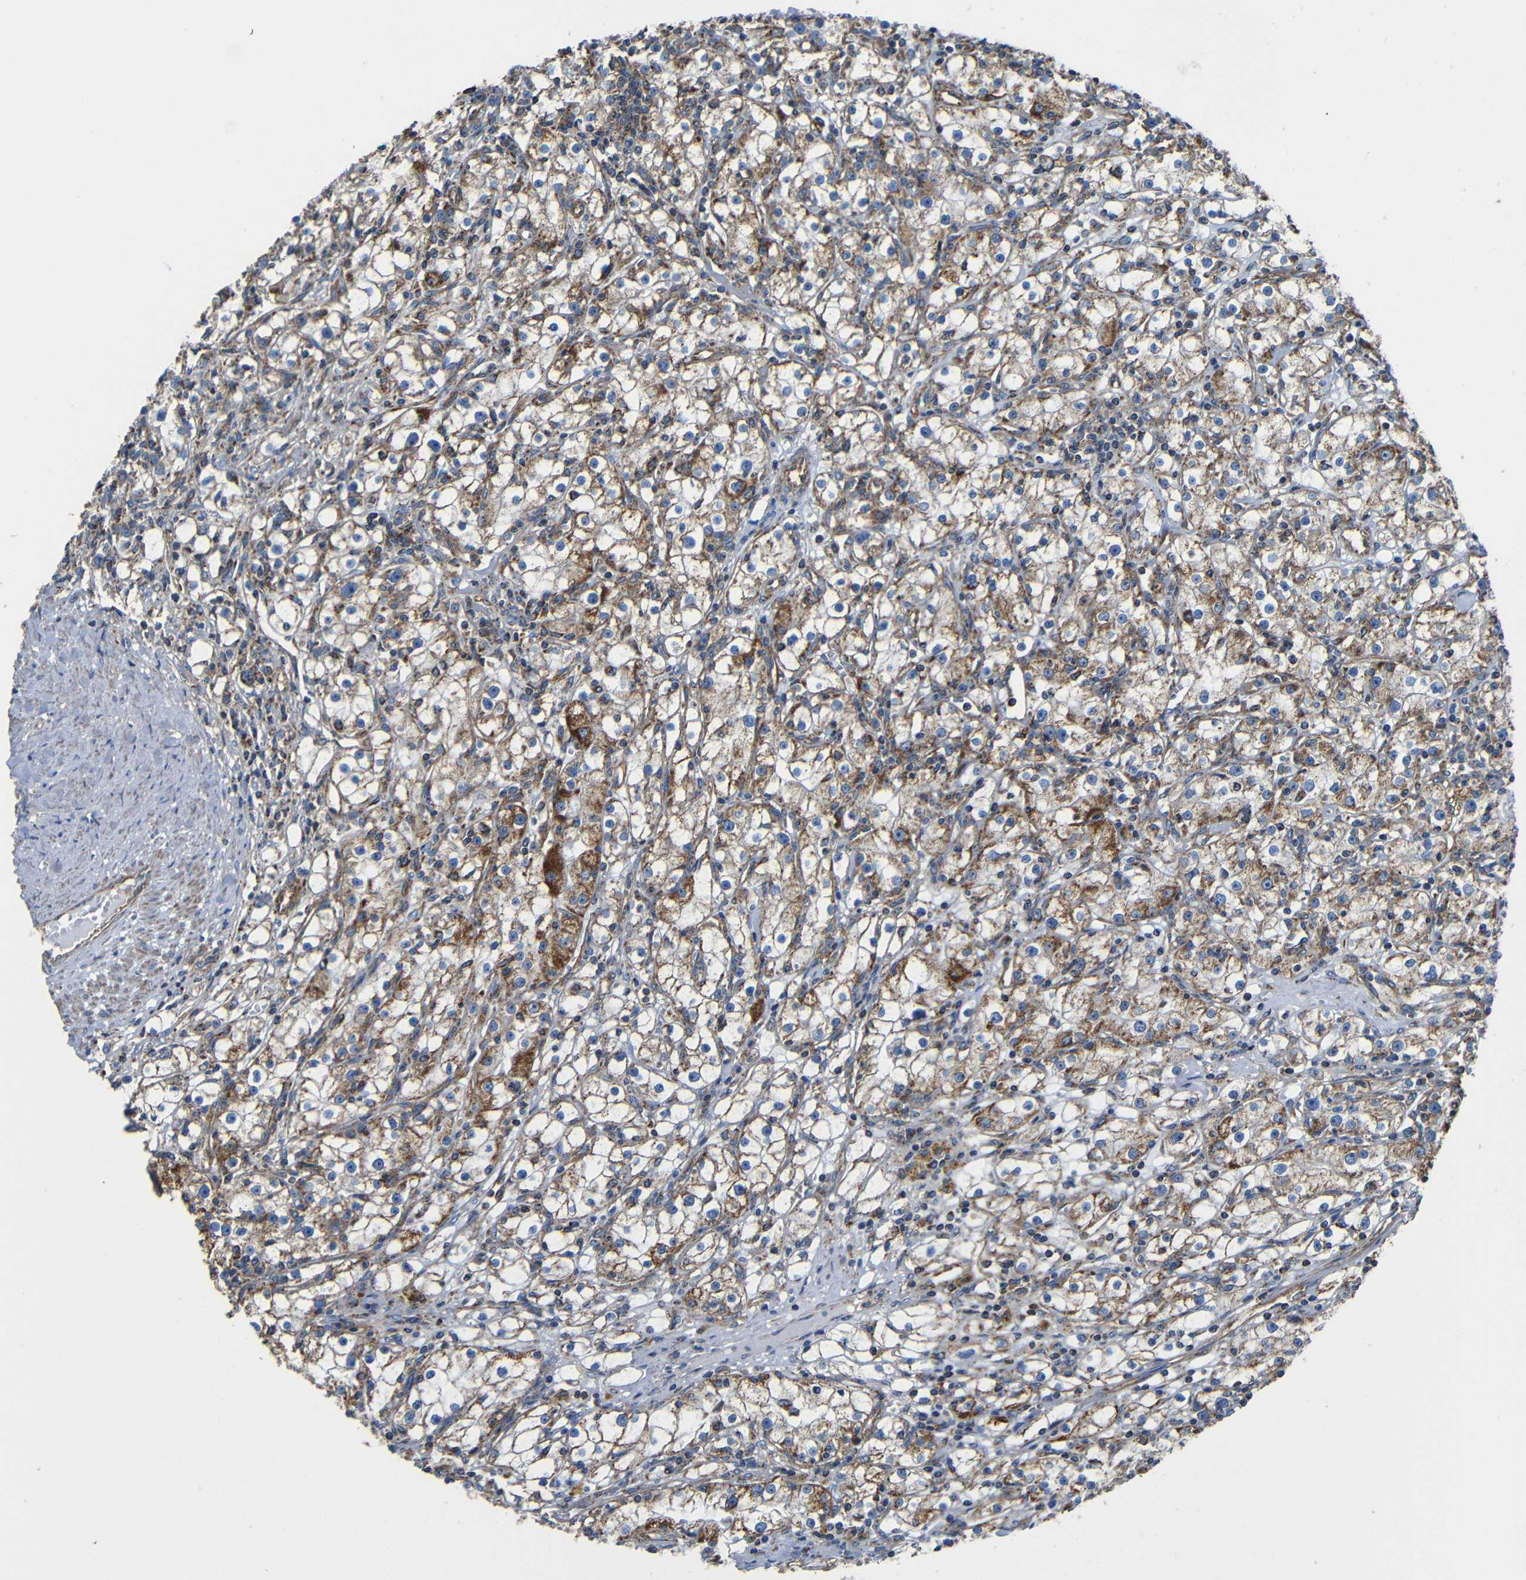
{"staining": {"intensity": "strong", "quantity": ">75%", "location": "cytoplasmic/membranous"}, "tissue": "renal cancer", "cell_type": "Tumor cells", "image_type": "cancer", "snomed": [{"axis": "morphology", "description": "Adenocarcinoma, NOS"}, {"axis": "topography", "description": "Kidney"}], "caption": "IHC histopathology image of renal adenocarcinoma stained for a protein (brown), which shows high levels of strong cytoplasmic/membranous expression in about >75% of tumor cells.", "gene": "INTS6L", "patient": {"sex": "male", "age": 56}}